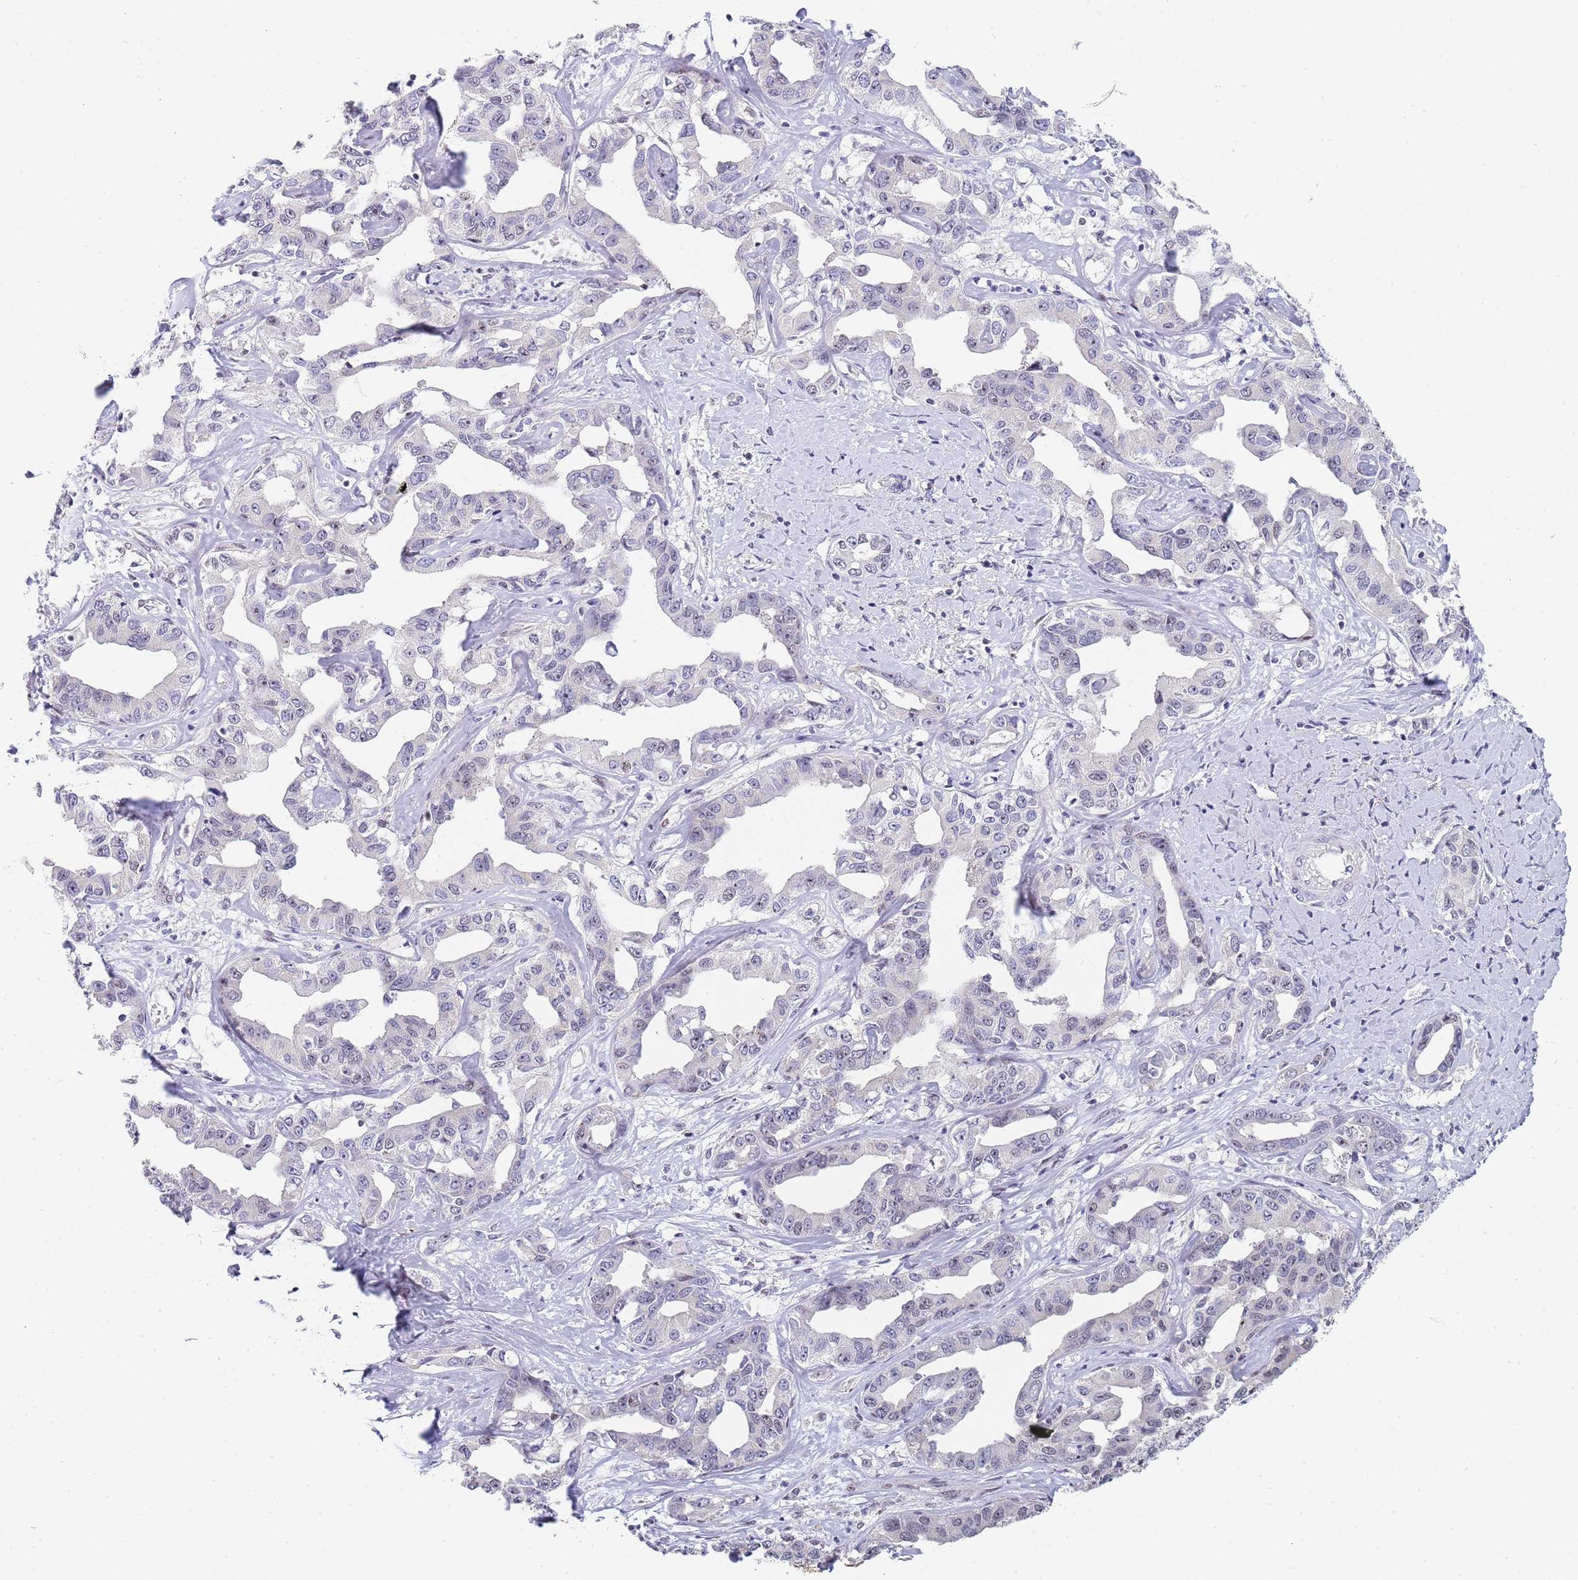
{"staining": {"intensity": "negative", "quantity": "none", "location": "none"}, "tissue": "liver cancer", "cell_type": "Tumor cells", "image_type": "cancer", "snomed": [{"axis": "morphology", "description": "Cholangiocarcinoma"}, {"axis": "topography", "description": "Liver"}], "caption": "DAB immunohistochemical staining of liver cholangiocarcinoma exhibits no significant staining in tumor cells.", "gene": "PLCL2", "patient": {"sex": "male", "age": 59}}